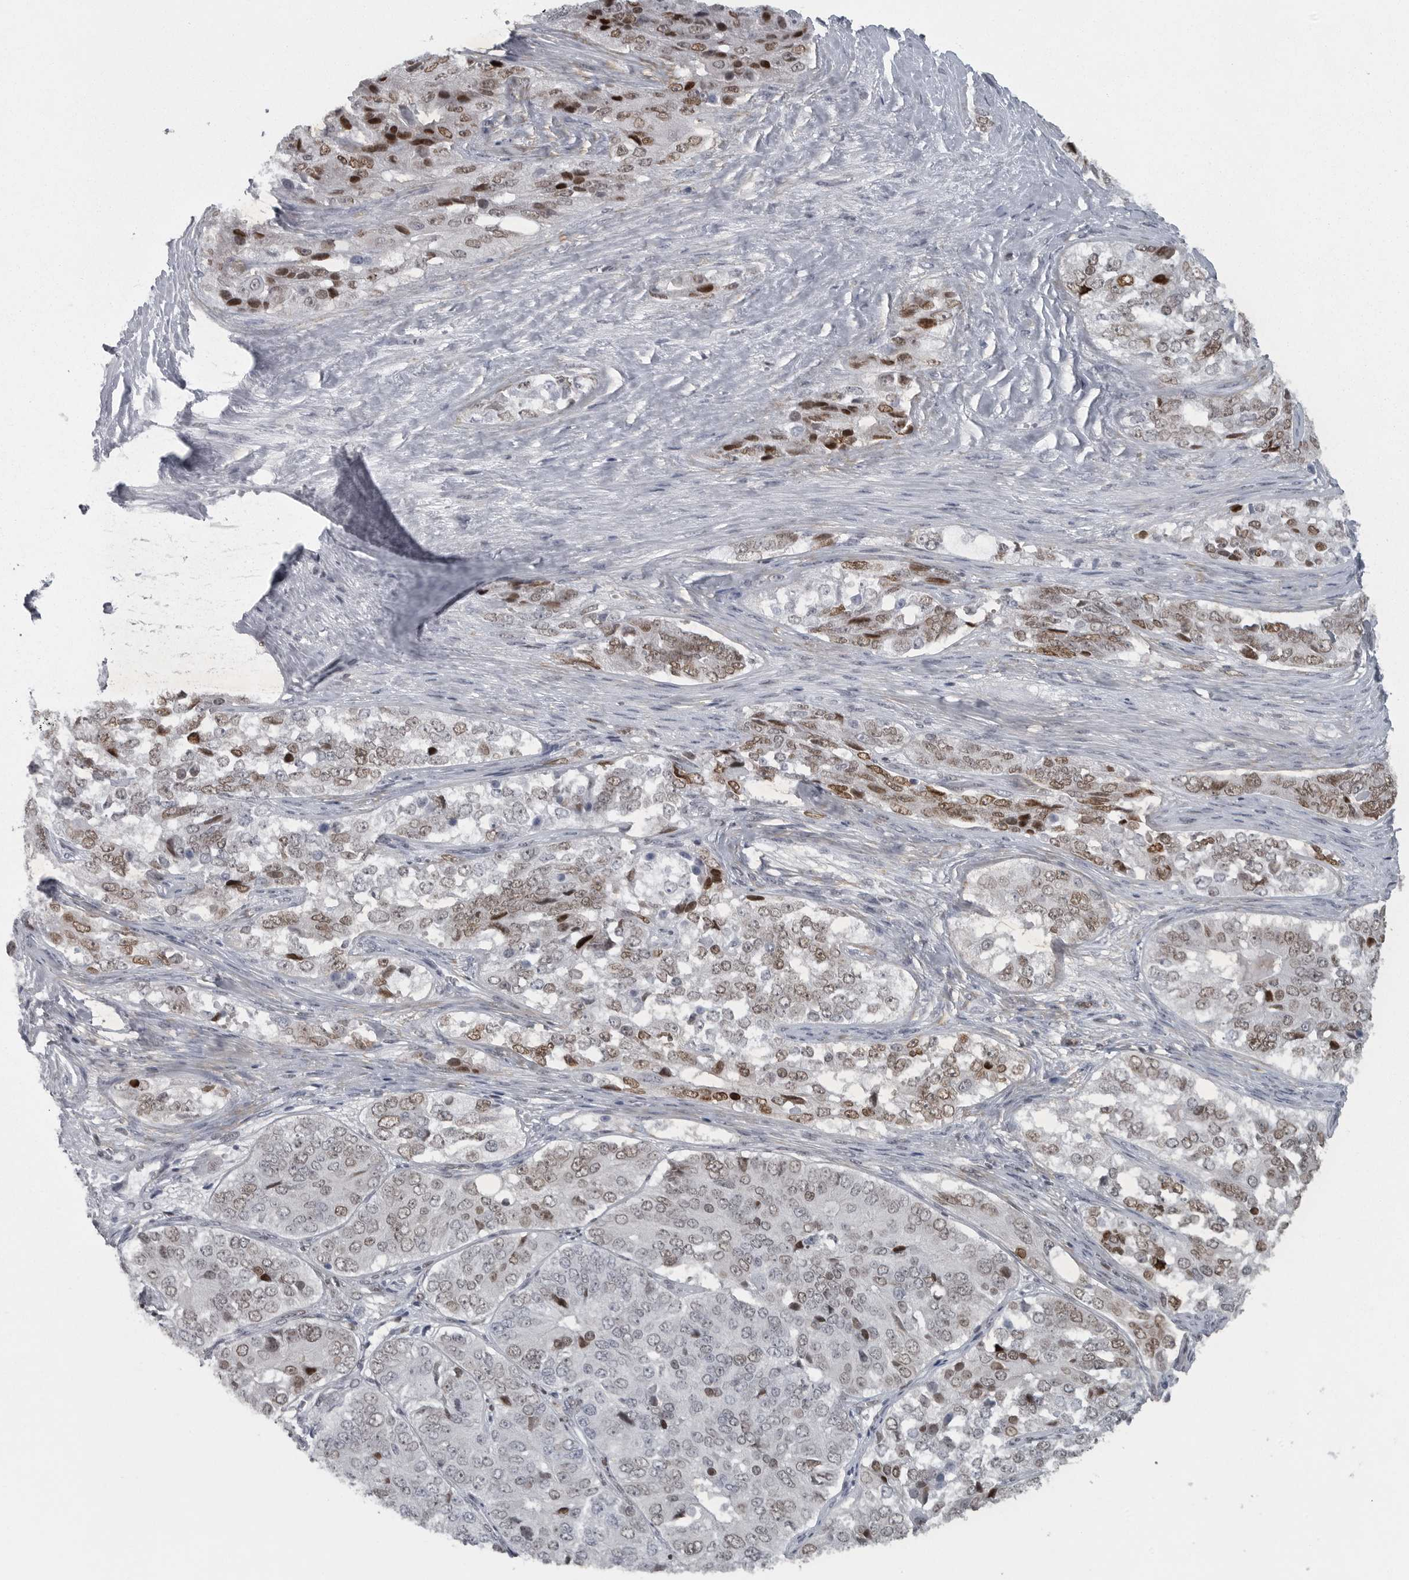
{"staining": {"intensity": "moderate", "quantity": "25%-75%", "location": "nuclear"}, "tissue": "ovarian cancer", "cell_type": "Tumor cells", "image_type": "cancer", "snomed": [{"axis": "morphology", "description": "Carcinoma, endometroid"}, {"axis": "topography", "description": "Ovary"}], "caption": "Ovarian cancer (endometroid carcinoma) stained with DAB (3,3'-diaminobenzidine) IHC exhibits medium levels of moderate nuclear staining in about 25%-75% of tumor cells.", "gene": "HMGN3", "patient": {"sex": "female", "age": 51}}